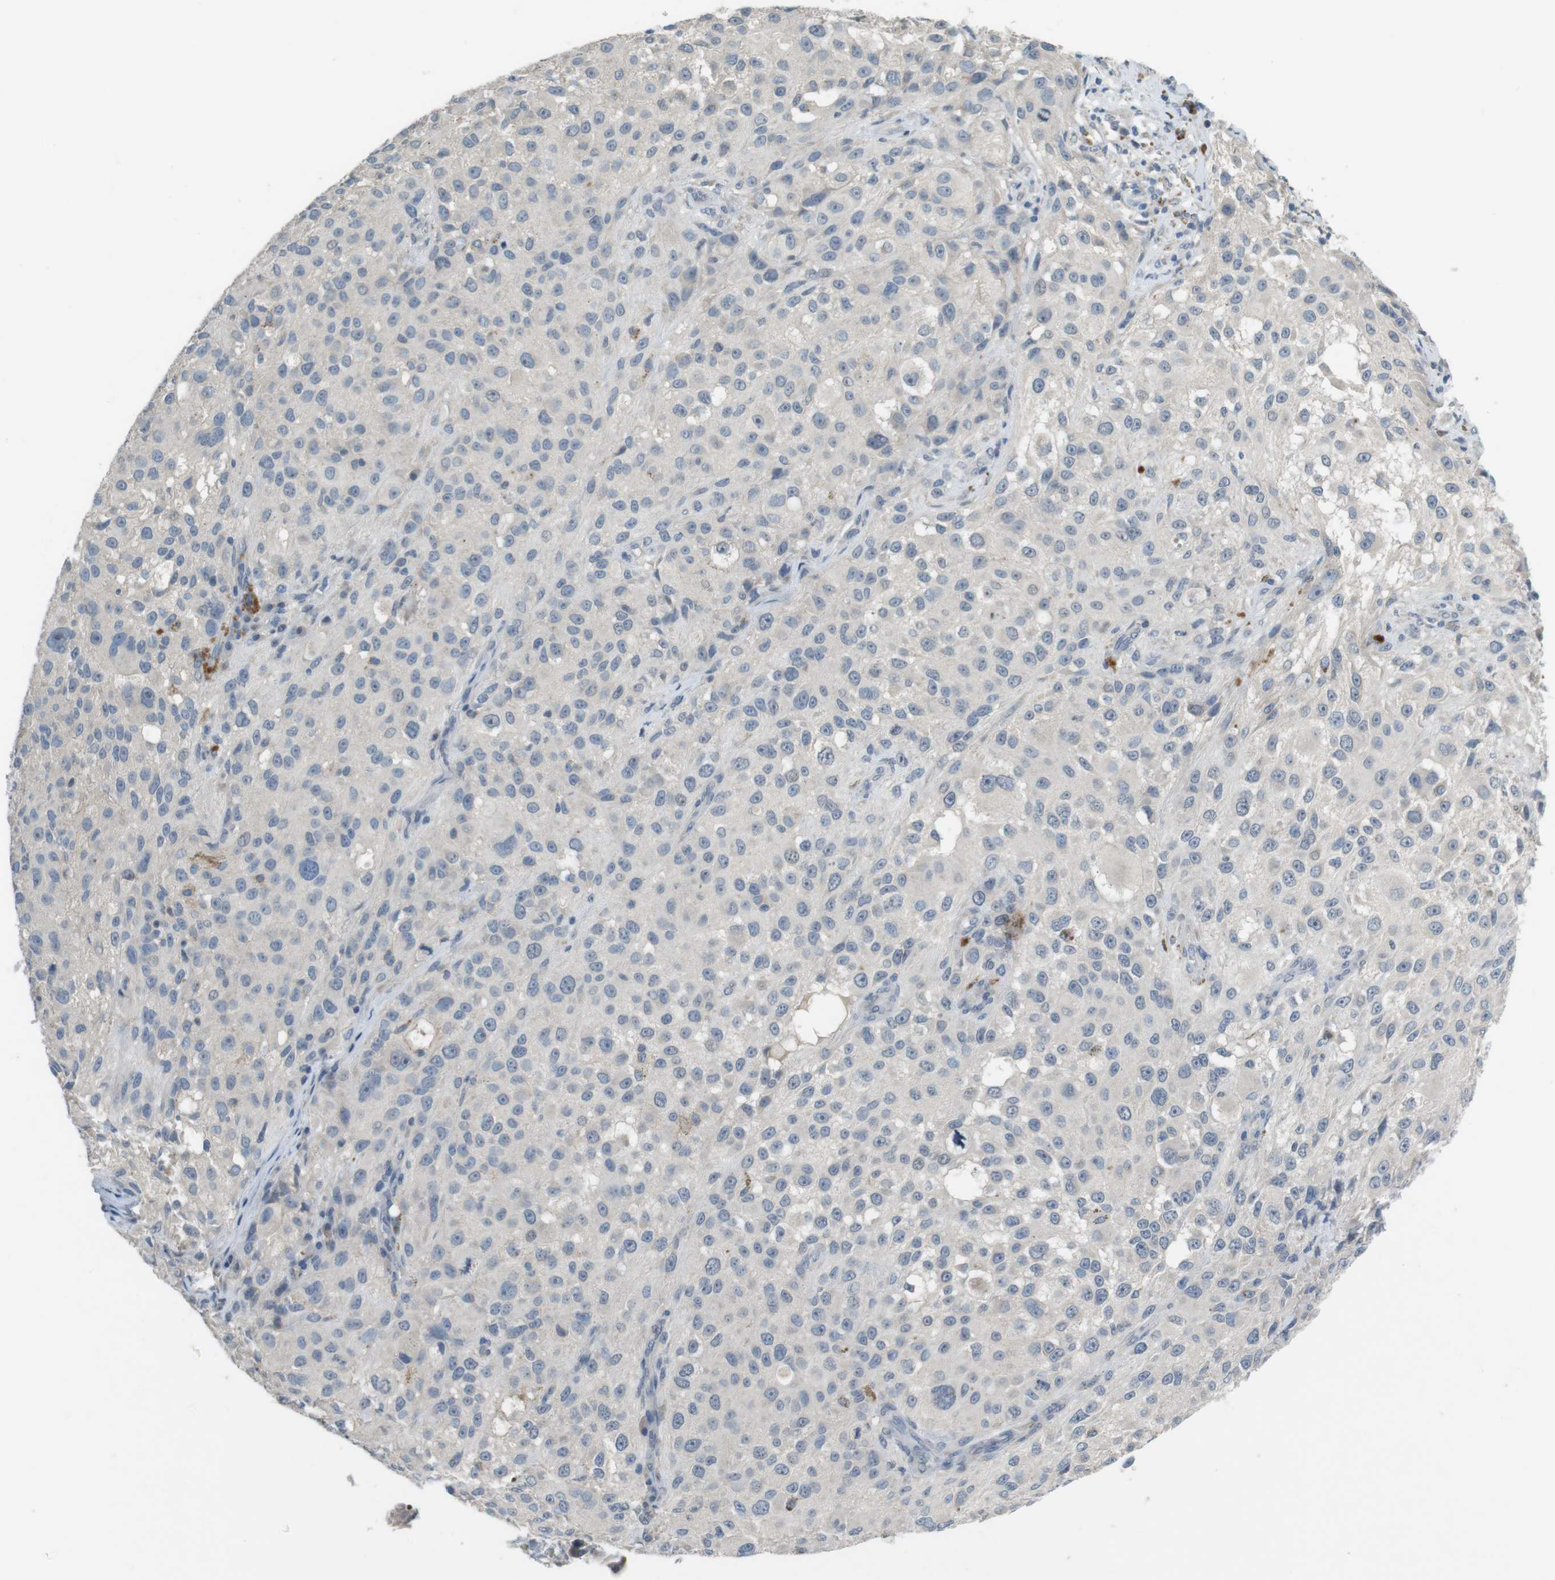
{"staining": {"intensity": "weak", "quantity": "<25%", "location": "cytoplasmic/membranous"}, "tissue": "melanoma", "cell_type": "Tumor cells", "image_type": "cancer", "snomed": [{"axis": "morphology", "description": "Necrosis, NOS"}, {"axis": "morphology", "description": "Malignant melanoma, NOS"}, {"axis": "topography", "description": "Skin"}], "caption": "DAB (3,3'-diaminobenzidine) immunohistochemical staining of malignant melanoma reveals no significant positivity in tumor cells.", "gene": "MUC5B", "patient": {"sex": "female", "age": 87}}